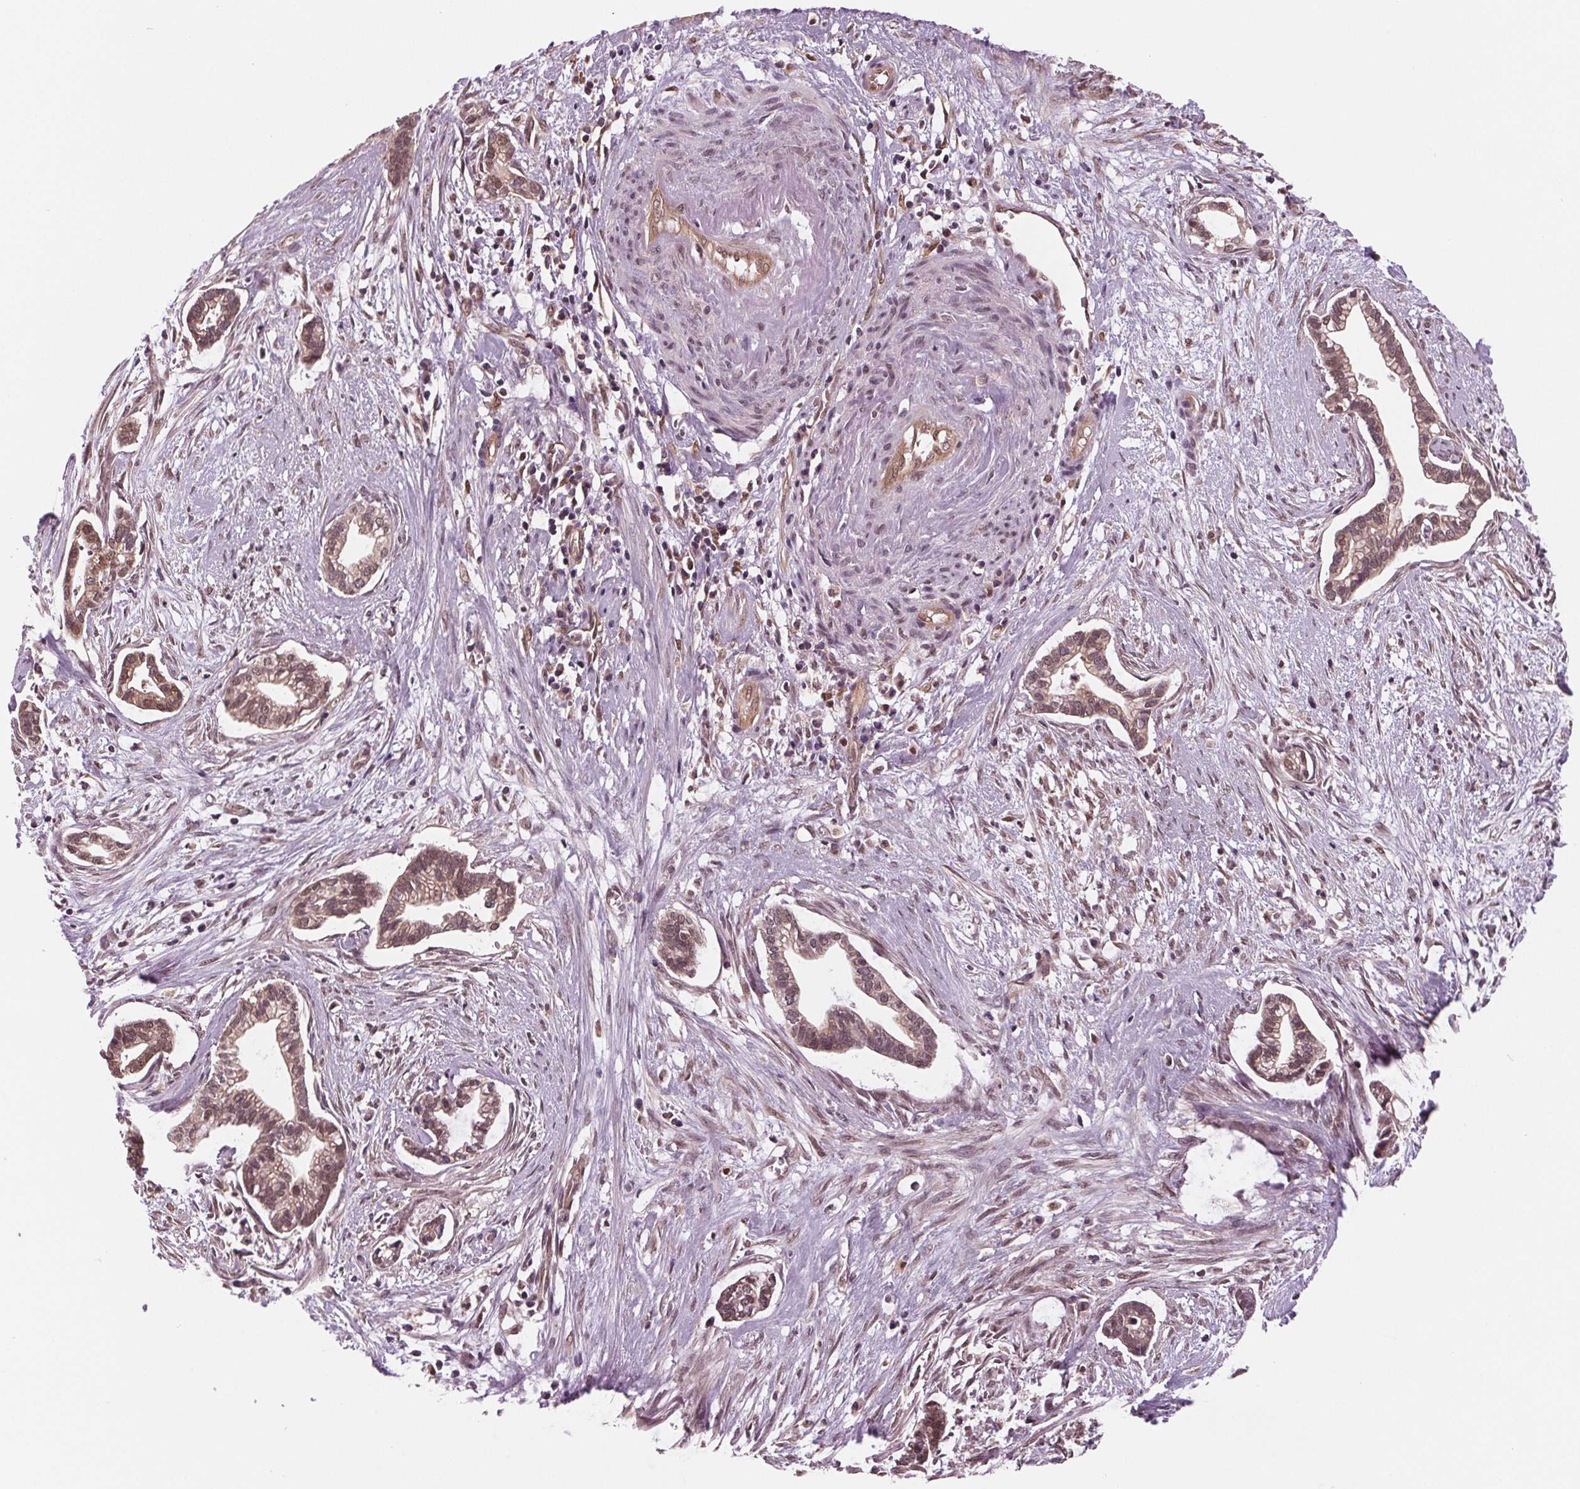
{"staining": {"intensity": "weak", "quantity": ">75%", "location": "nuclear"}, "tissue": "cervical cancer", "cell_type": "Tumor cells", "image_type": "cancer", "snomed": [{"axis": "morphology", "description": "Adenocarcinoma, NOS"}, {"axis": "topography", "description": "Cervix"}], "caption": "IHC photomicrograph of cervical cancer stained for a protein (brown), which reveals low levels of weak nuclear expression in about >75% of tumor cells.", "gene": "STAT3", "patient": {"sex": "female", "age": 62}}